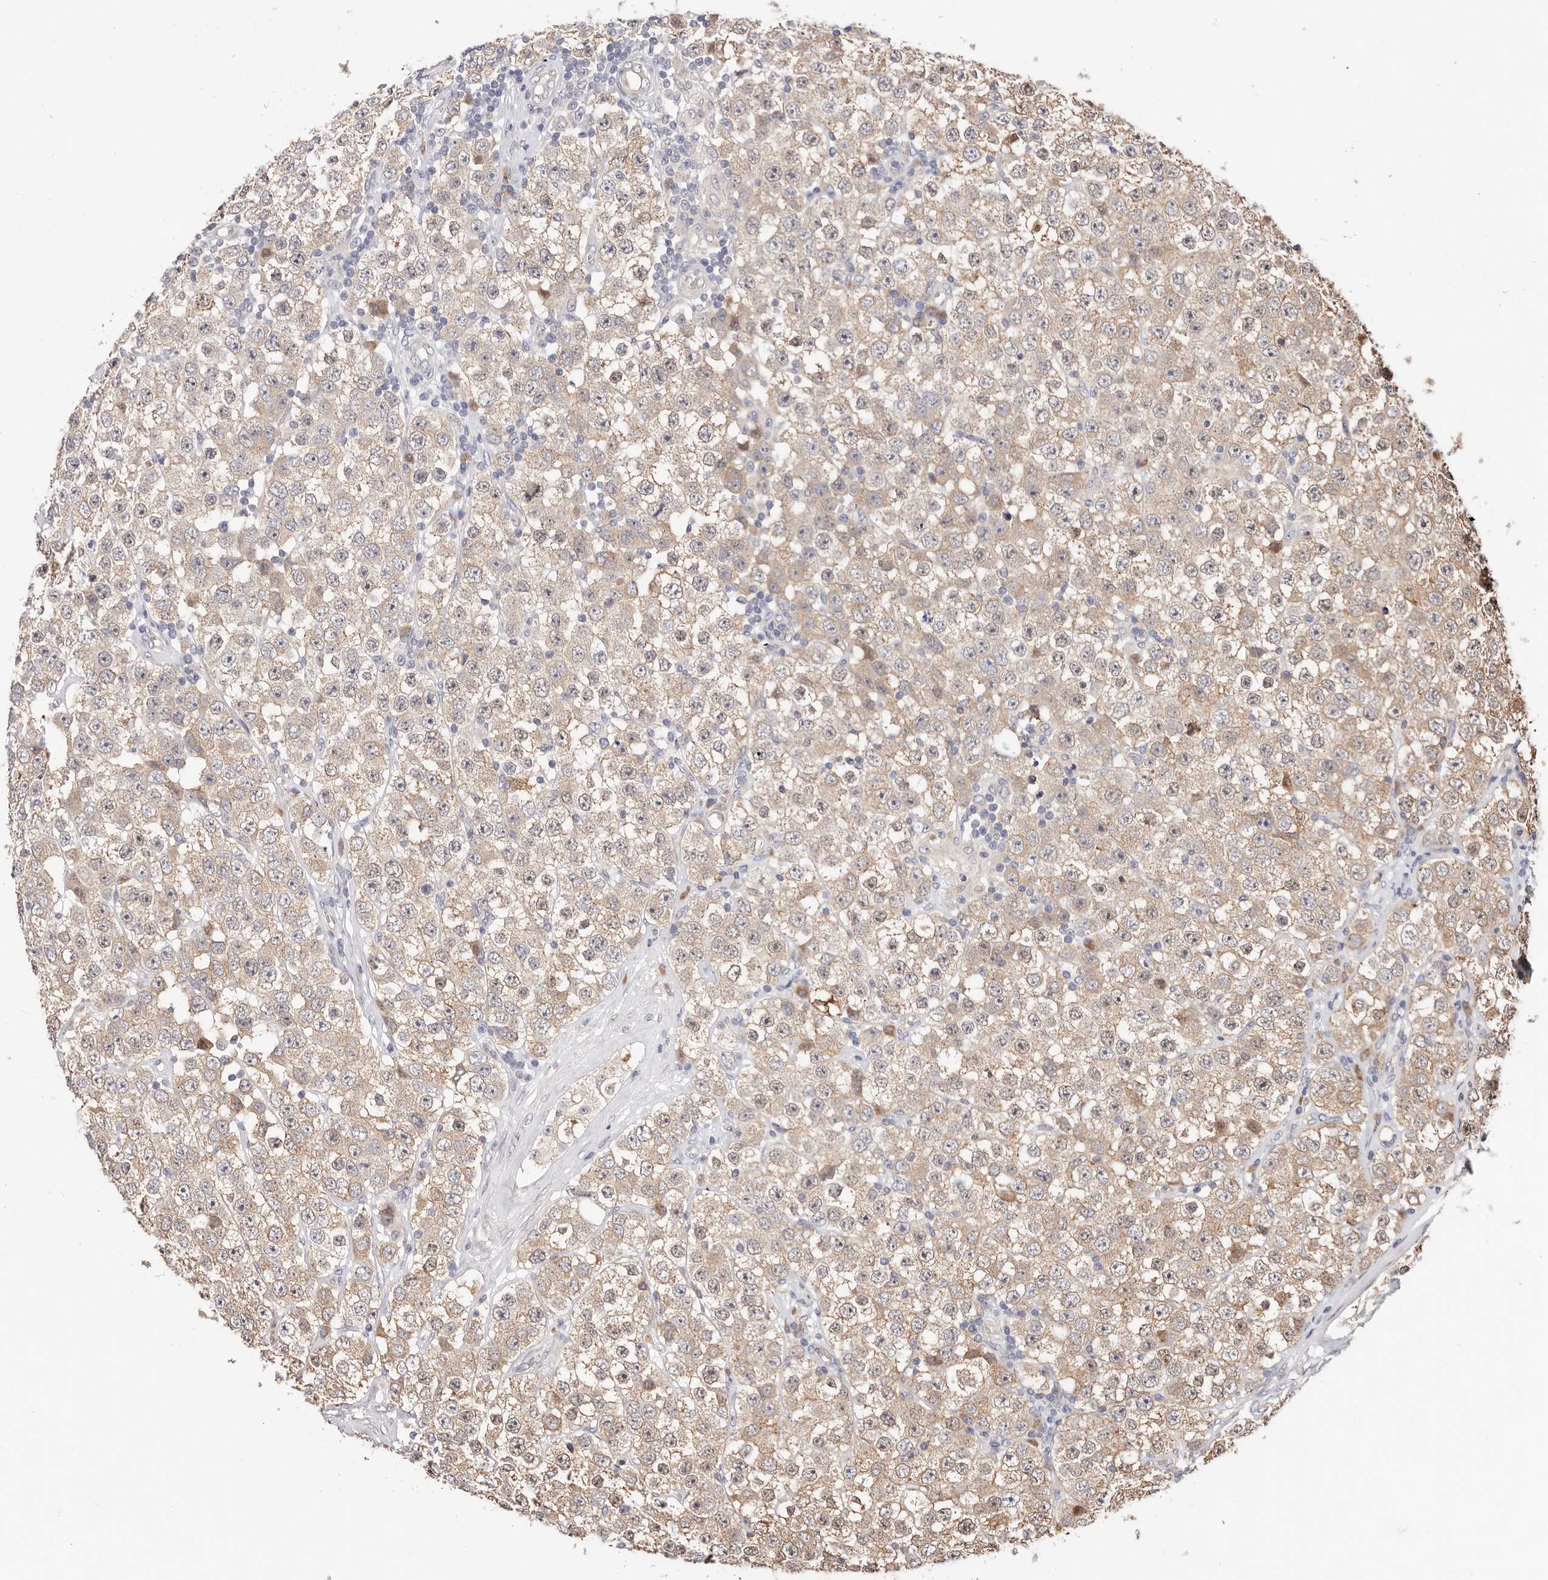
{"staining": {"intensity": "moderate", "quantity": "25%-75%", "location": "cytoplasmic/membranous"}, "tissue": "testis cancer", "cell_type": "Tumor cells", "image_type": "cancer", "snomed": [{"axis": "morphology", "description": "Seminoma, NOS"}, {"axis": "topography", "description": "Testis"}], "caption": "The micrograph exhibits immunohistochemical staining of seminoma (testis). There is moderate cytoplasmic/membranous positivity is seen in approximately 25%-75% of tumor cells.", "gene": "USP33", "patient": {"sex": "male", "age": 28}}